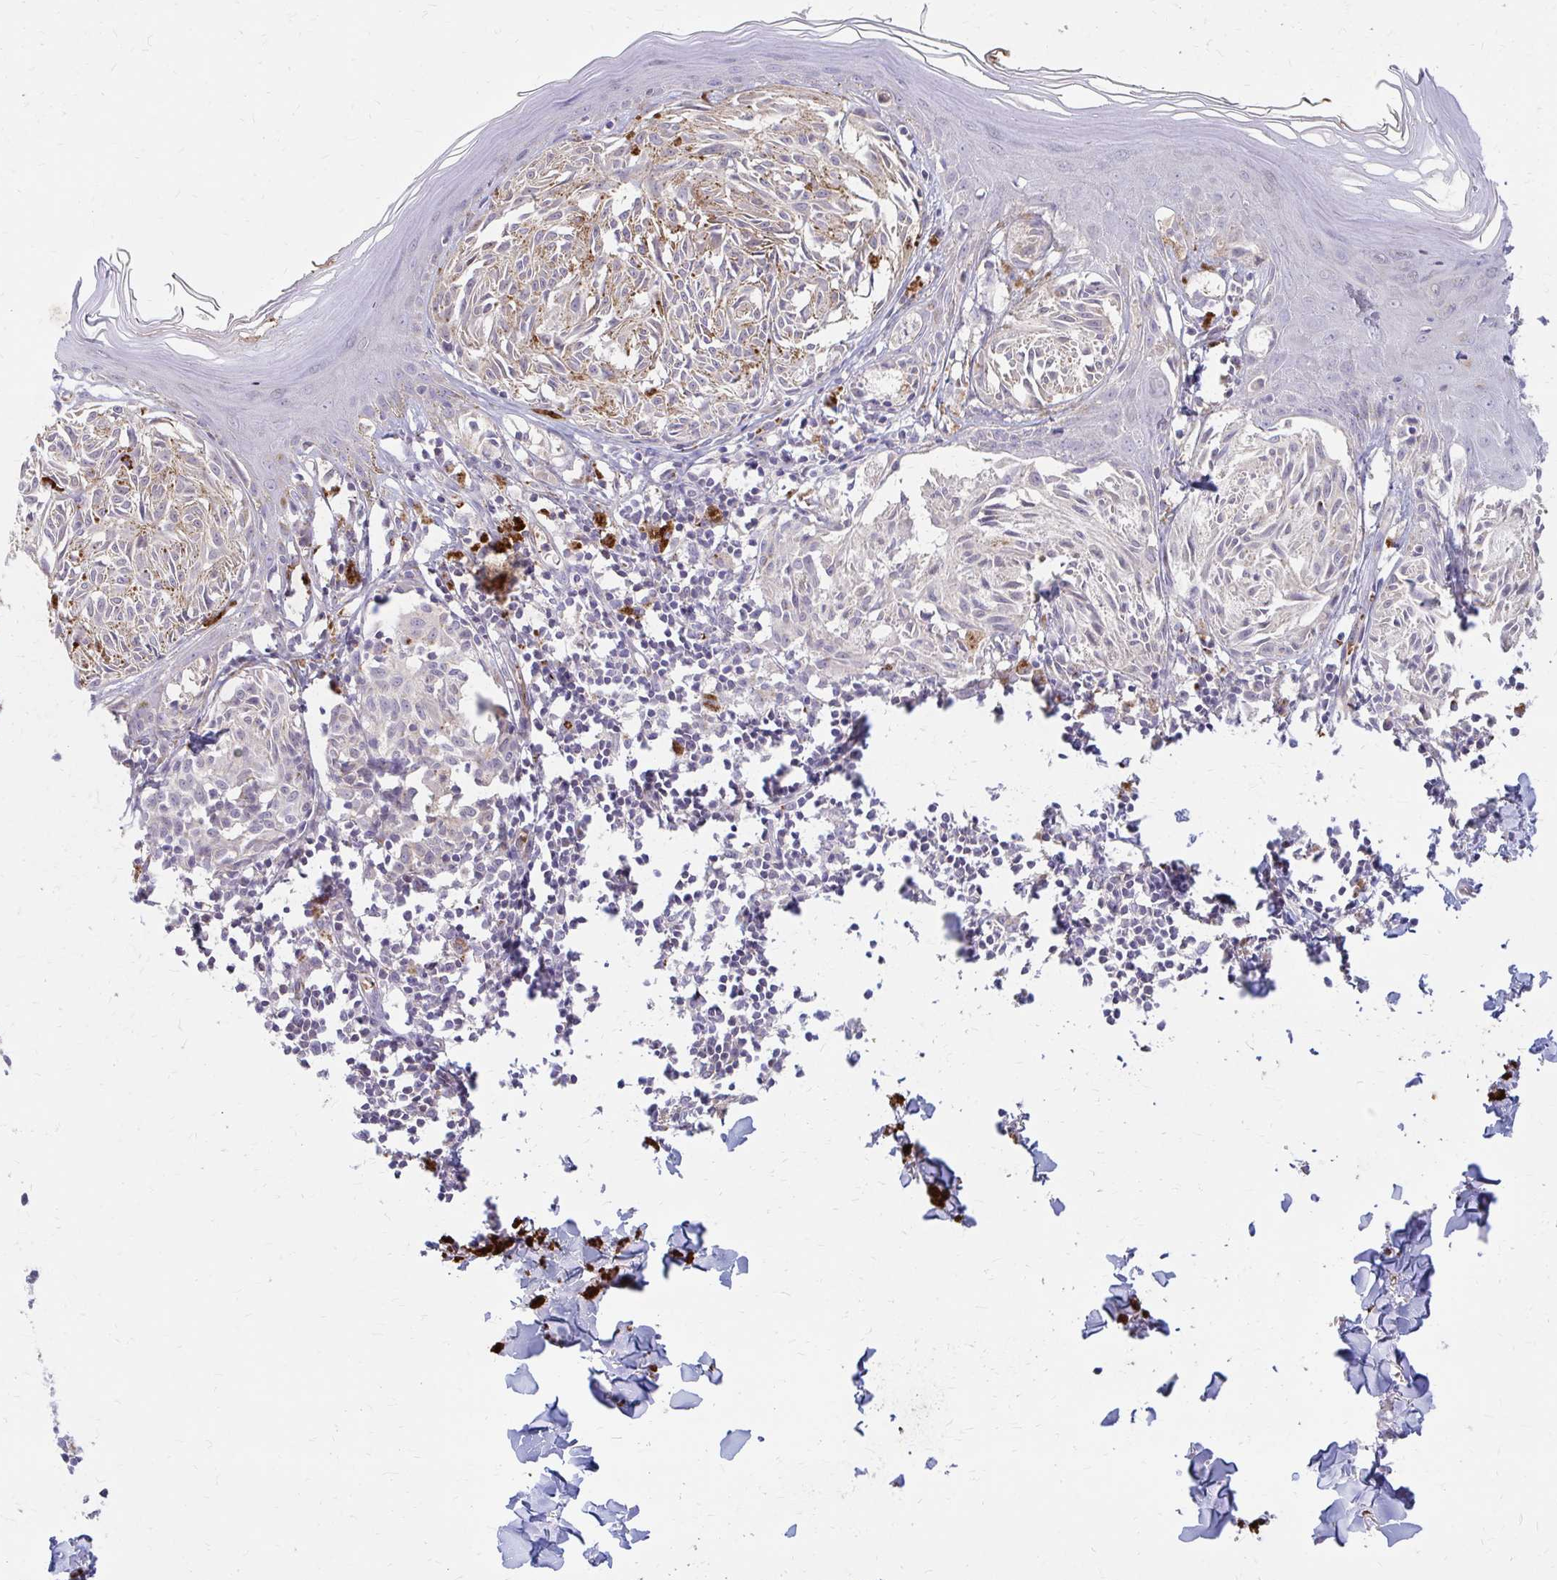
{"staining": {"intensity": "negative", "quantity": "none", "location": "none"}, "tissue": "melanoma", "cell_type": "Tumor cells", "image_type": "cancer", "snomed": [{"axis": "morphology", "description": "Malignant melanoma, NOS"}, {"axis": "topography", "description": "Skin"}], "caption": "Tumor cells show no significant staining in malignant melanoma.", "gene": "IFI44L", "patient": {"sex": "female", "age": 38}}